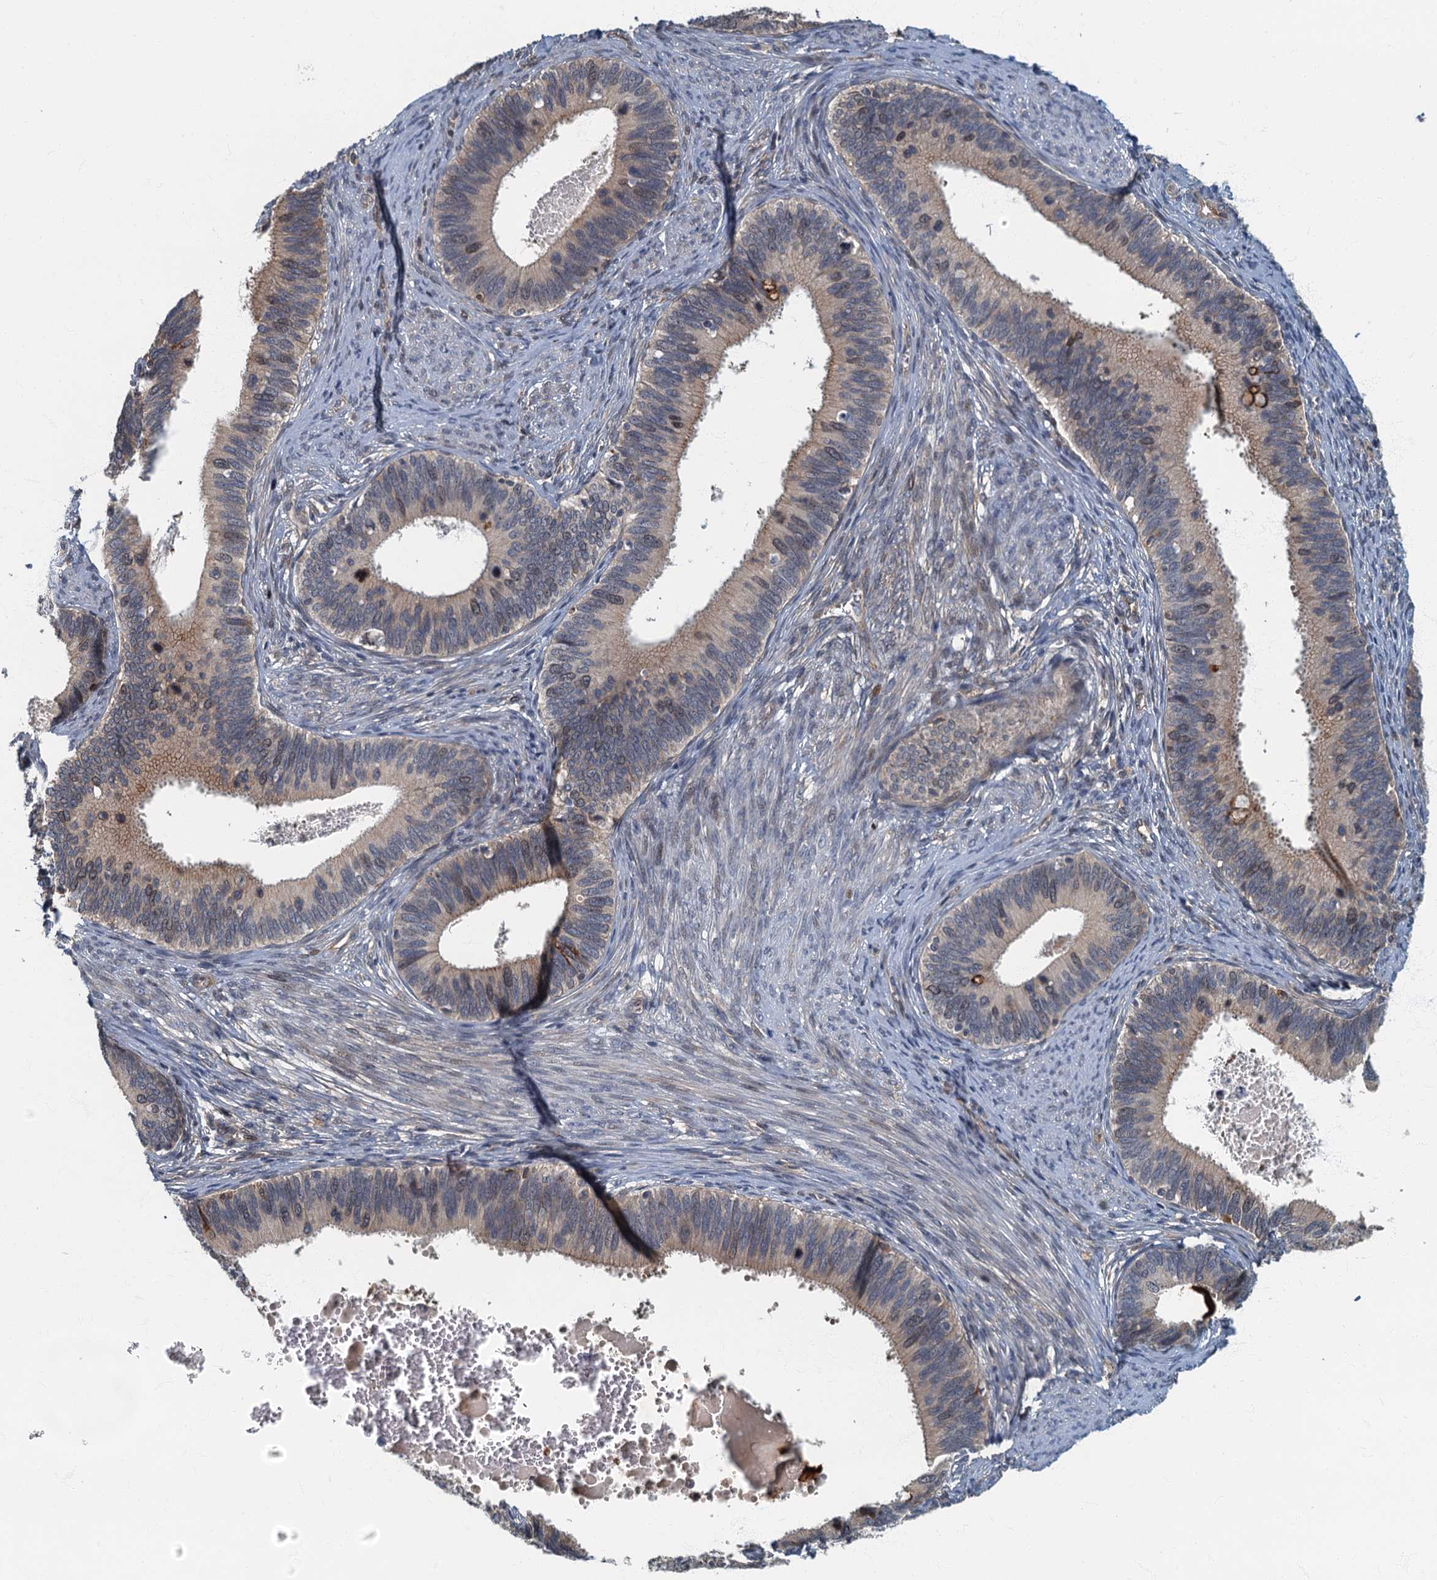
{"staining": {"intensity": "weak", "quantity": "25%-75%", "location": "cytoplasmic/membranous"}, "tissue": "cervical cancer", "cell_type": "Tumor cells", "image_type": "cancer", "snomed": [{"axis": "morphology", "description": "Adenocarcinoma, NOS"}, {"axis": "topography", "description": "Cervix"}], "caption": "This is a micrograph of IHC staining of cervical adenocarcinoma, which shows weak expression in the cytoplasmic/membranous of tumor cells.", "gene": "CKAP2L", "patient": {"sex": "female", "age": 42}}